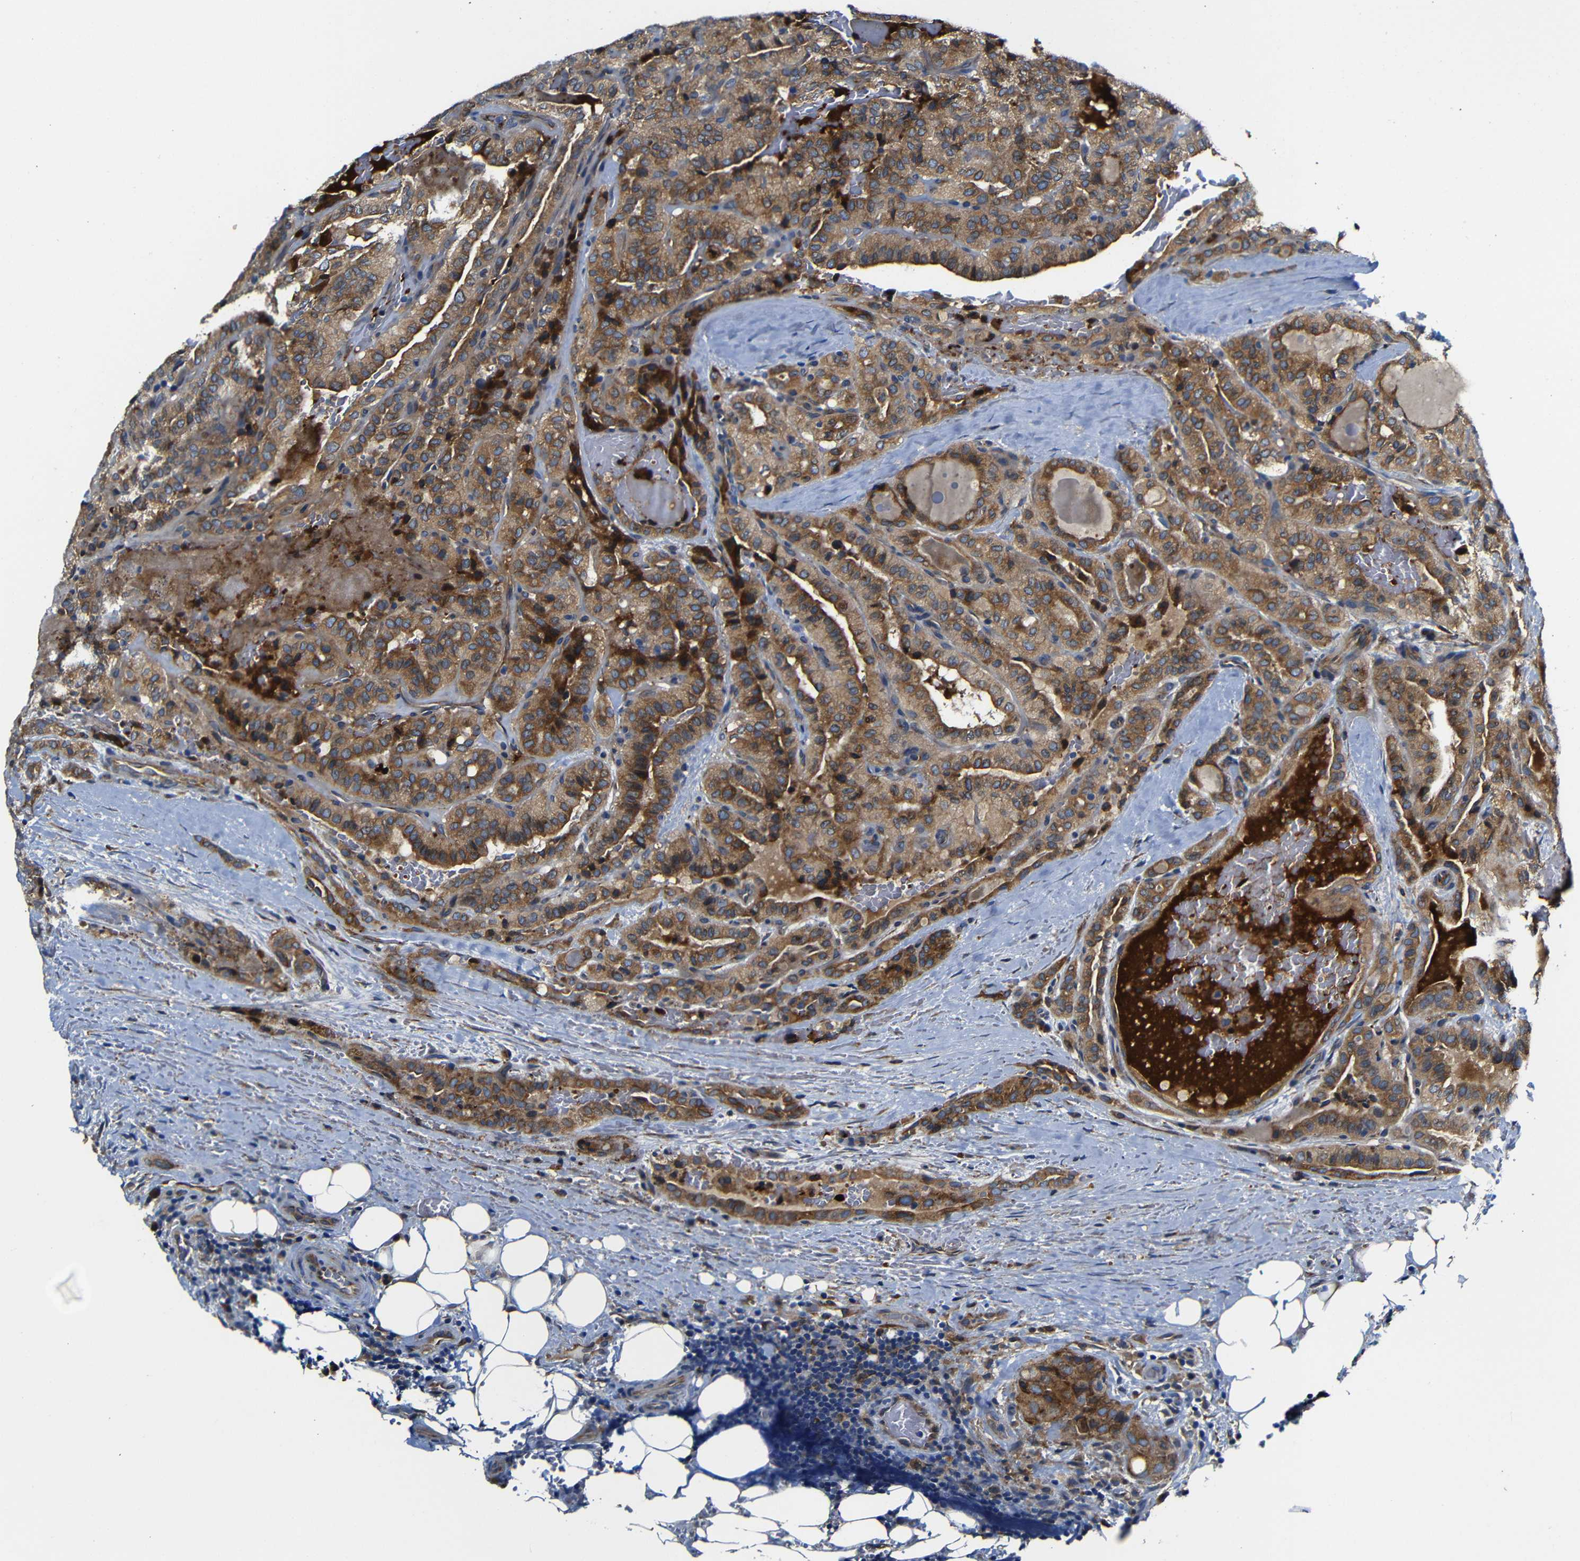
{"staining": {"intensity": "moderate", "quantity": ">75%", "location": "cytoplasmic/membranous"}, "tissue": "head and neck cancer", "cell_type": "Tumor cells", "image_type": "cancer", "snomed": [{"axis": "morphology", "description": "Squamous cell carcinoma, NOS"}, {"axis": "topography", "description": "Oral tissue"}, {"axis": "topography", "description": "Head-Neck"}], "caption": "Human head and neck cancer (squamous cell carcinoma) stained with a brown dye shows moderate cytoplasmic/membranous positive positivity in approximately >75% of tumor cells.", "gene": "CLCC1", "patient": {"sex": "female", "age": 50}}